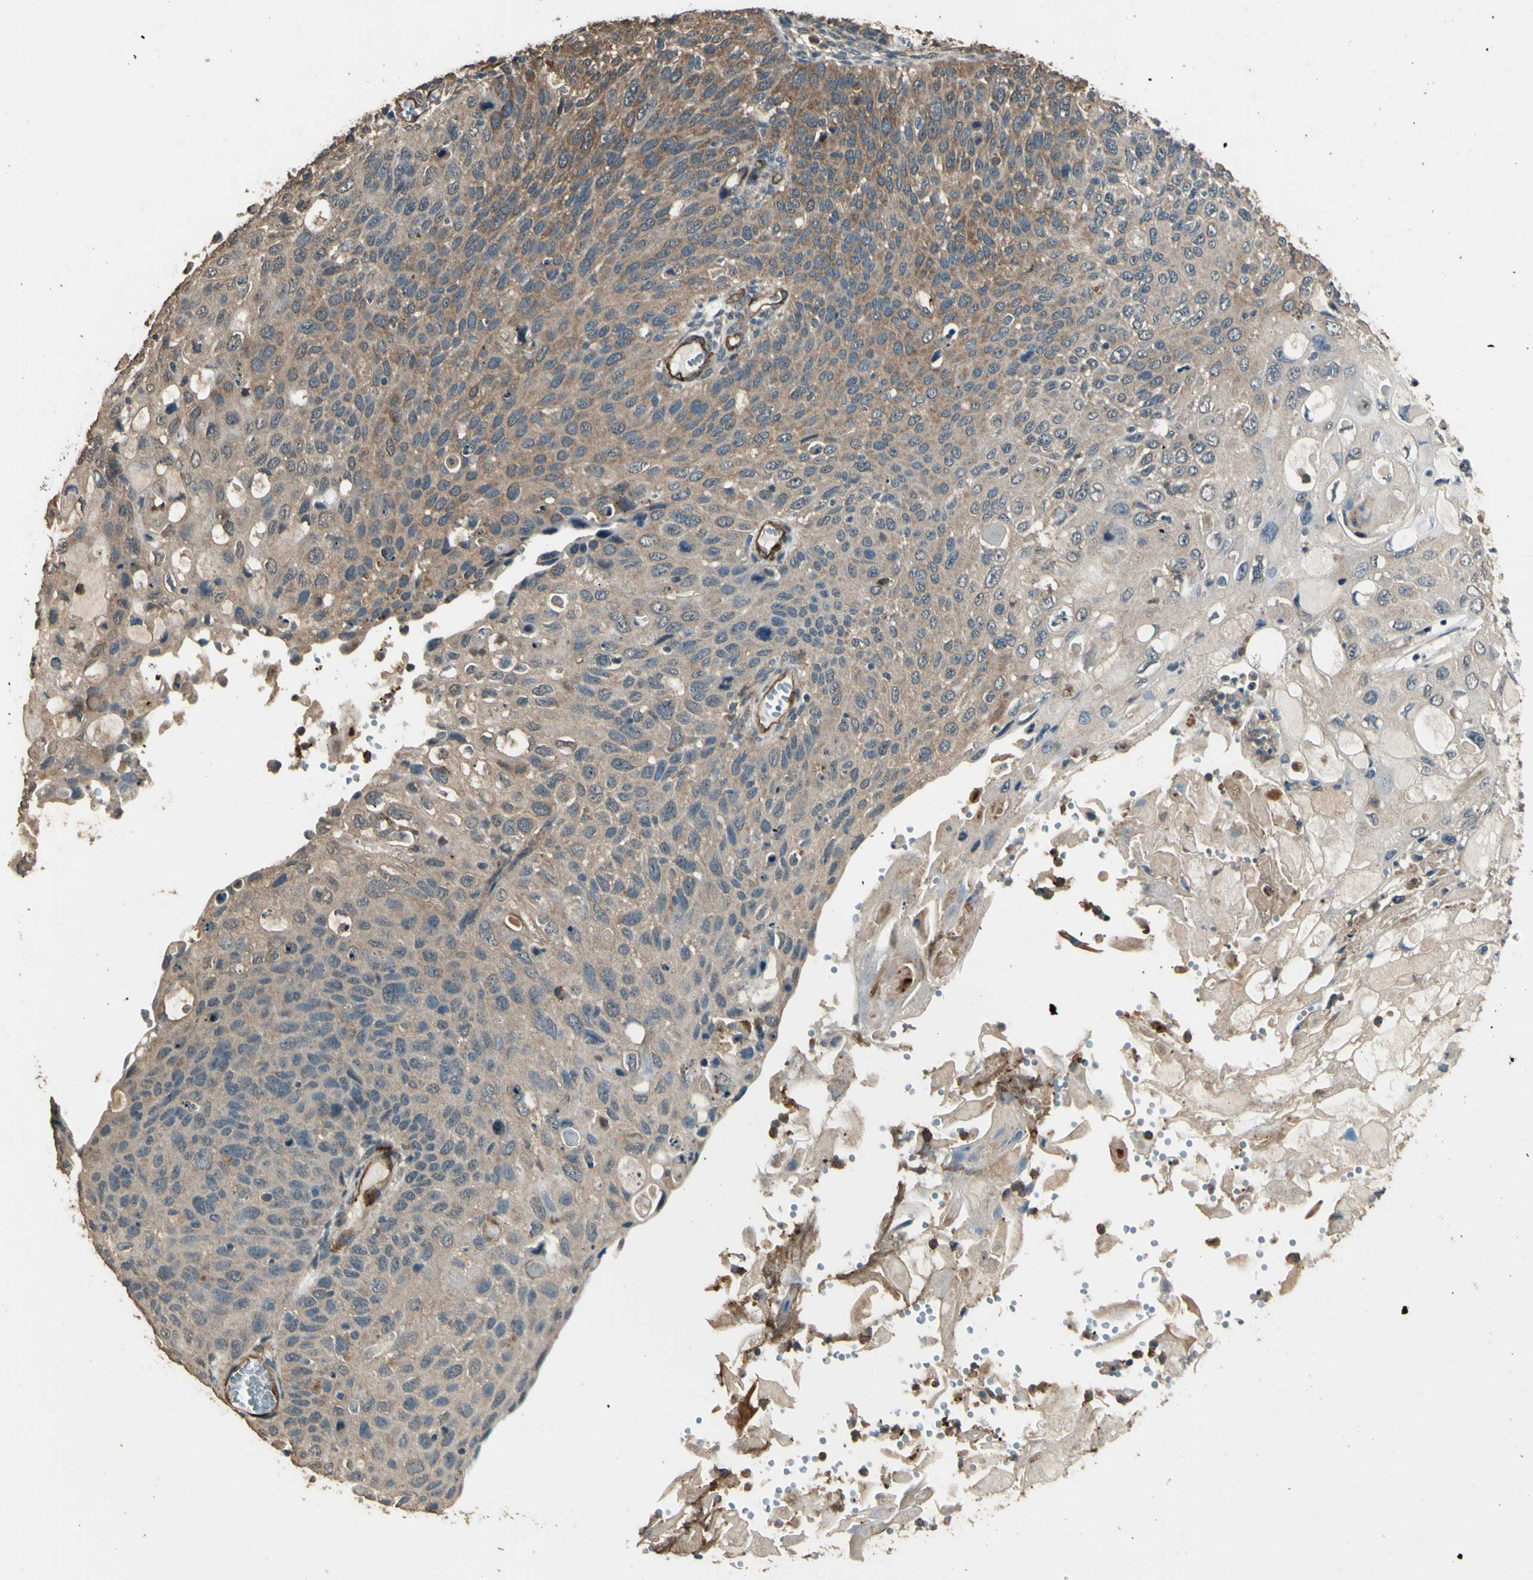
{"staining": {"intensity": "weak", "quantity": ">75%", "location": "cytoplasmic/membranous"}, "tissue": "cervical cancer", "cell_type": "Tumor cells", "image_type": "cancer", "snomed": [{"axis": "morphology", "description": "Squamous cell carcinoma, NOS"}, {"axis": "topography", "description": "Cervix"}], "caption": "A low amount of weak cytoplasmic/membranous expression is present in approximately >75% of tumor cells in cervical cancer (squamous cell carcinoma) tissue.", "gene": "TSPO", "patient": {"sex": "female", "age": 70}}